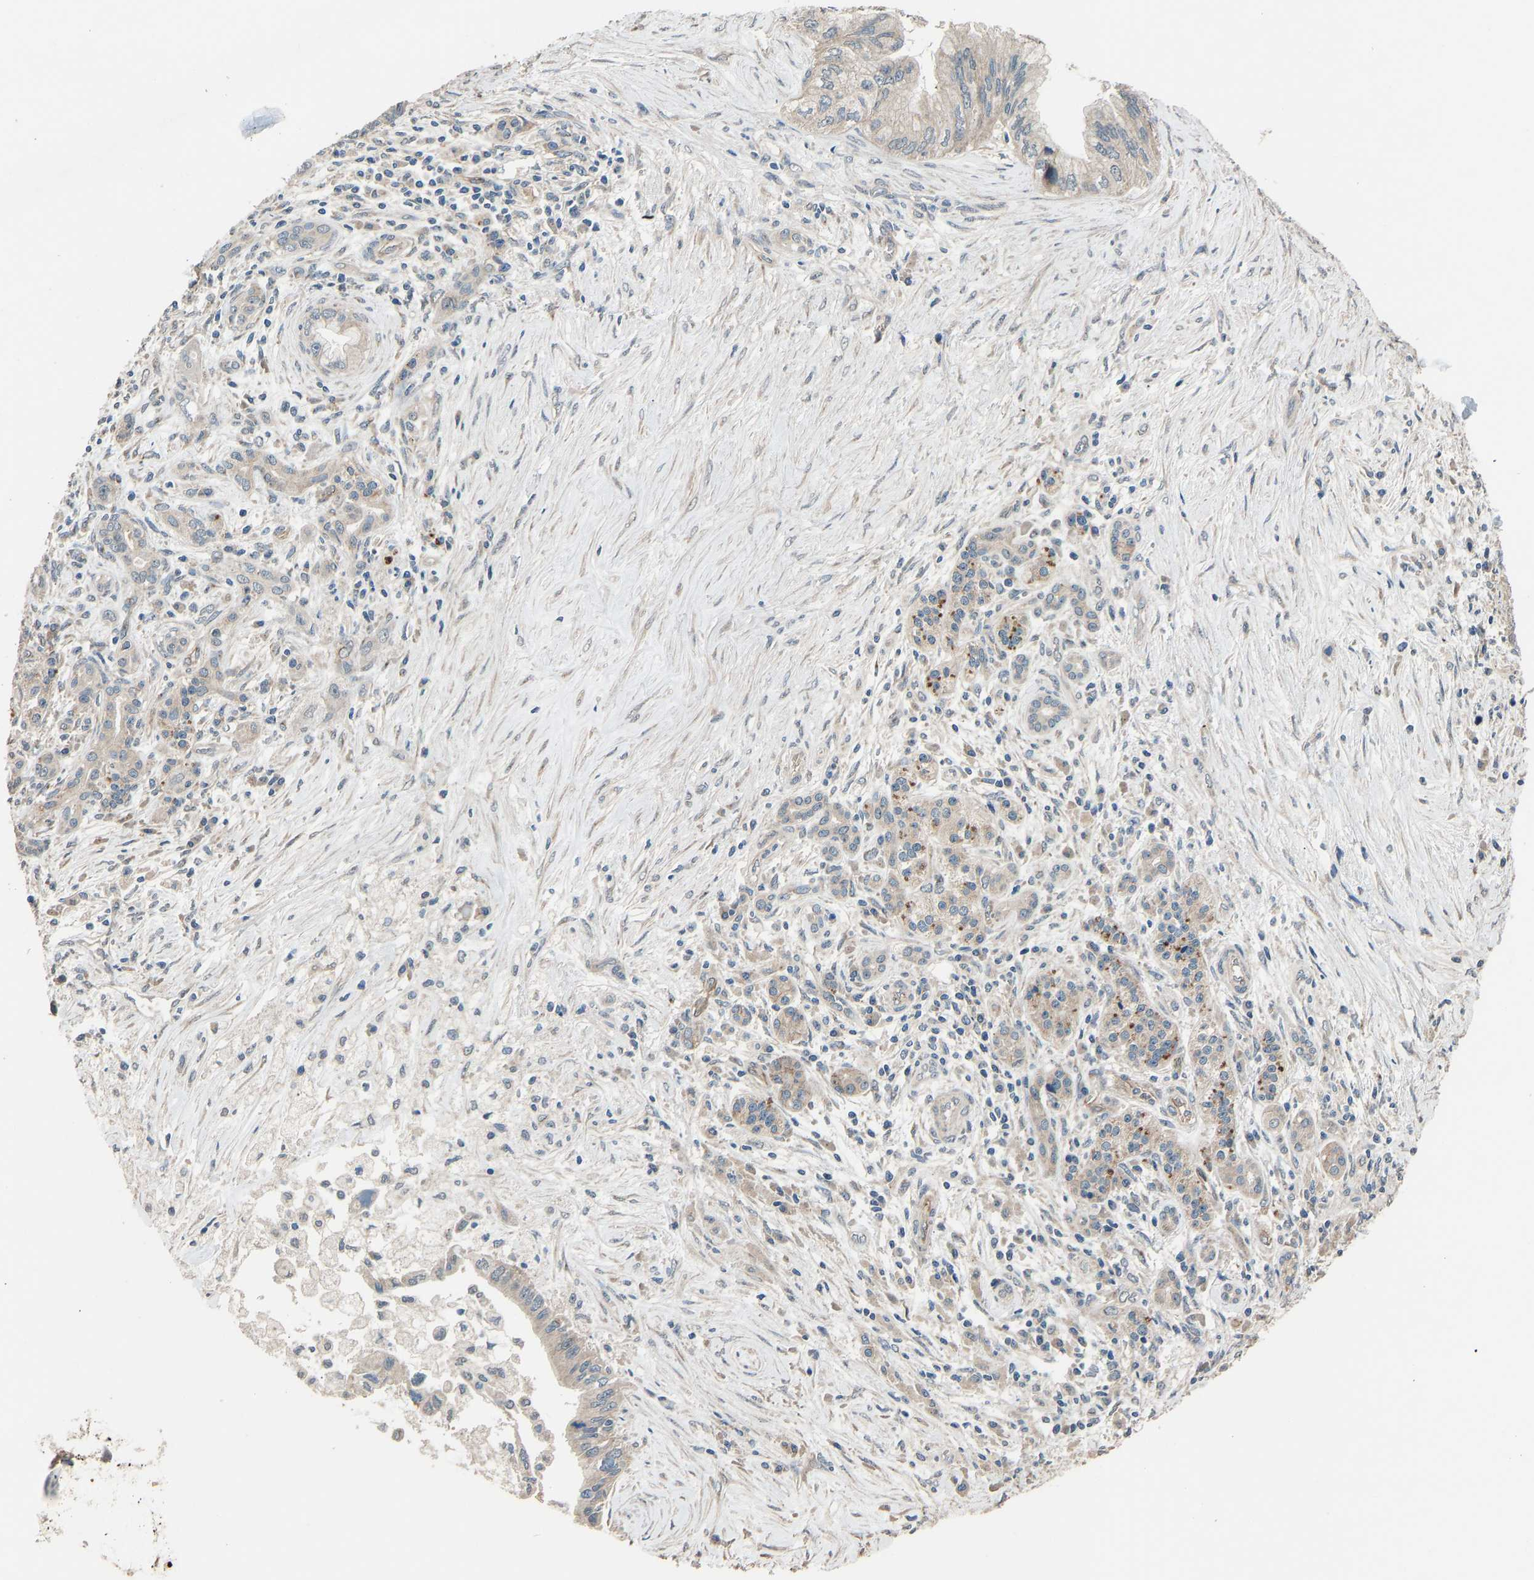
{"staining": {"intensity": "negative", "quantity": "none", "location": "none"}, "tissue": "pancreatic cancer", "cell_type": "Tumor cells", "image_type": "cancer", "snomed": [{"axis": "morphology", "description": "Adenocarcinoma, NOS"}, {"axis": "topography", "description": "Pancreas"}], "caption": "DAB (3,3'-diaminobenzidine) immunohistochemical staining of pancreatic adenocarcinoma exhibits no significant positivity in tumor cells.", "gene": "SLC43A1", "patient": {"sex": "female", "age": 73}}